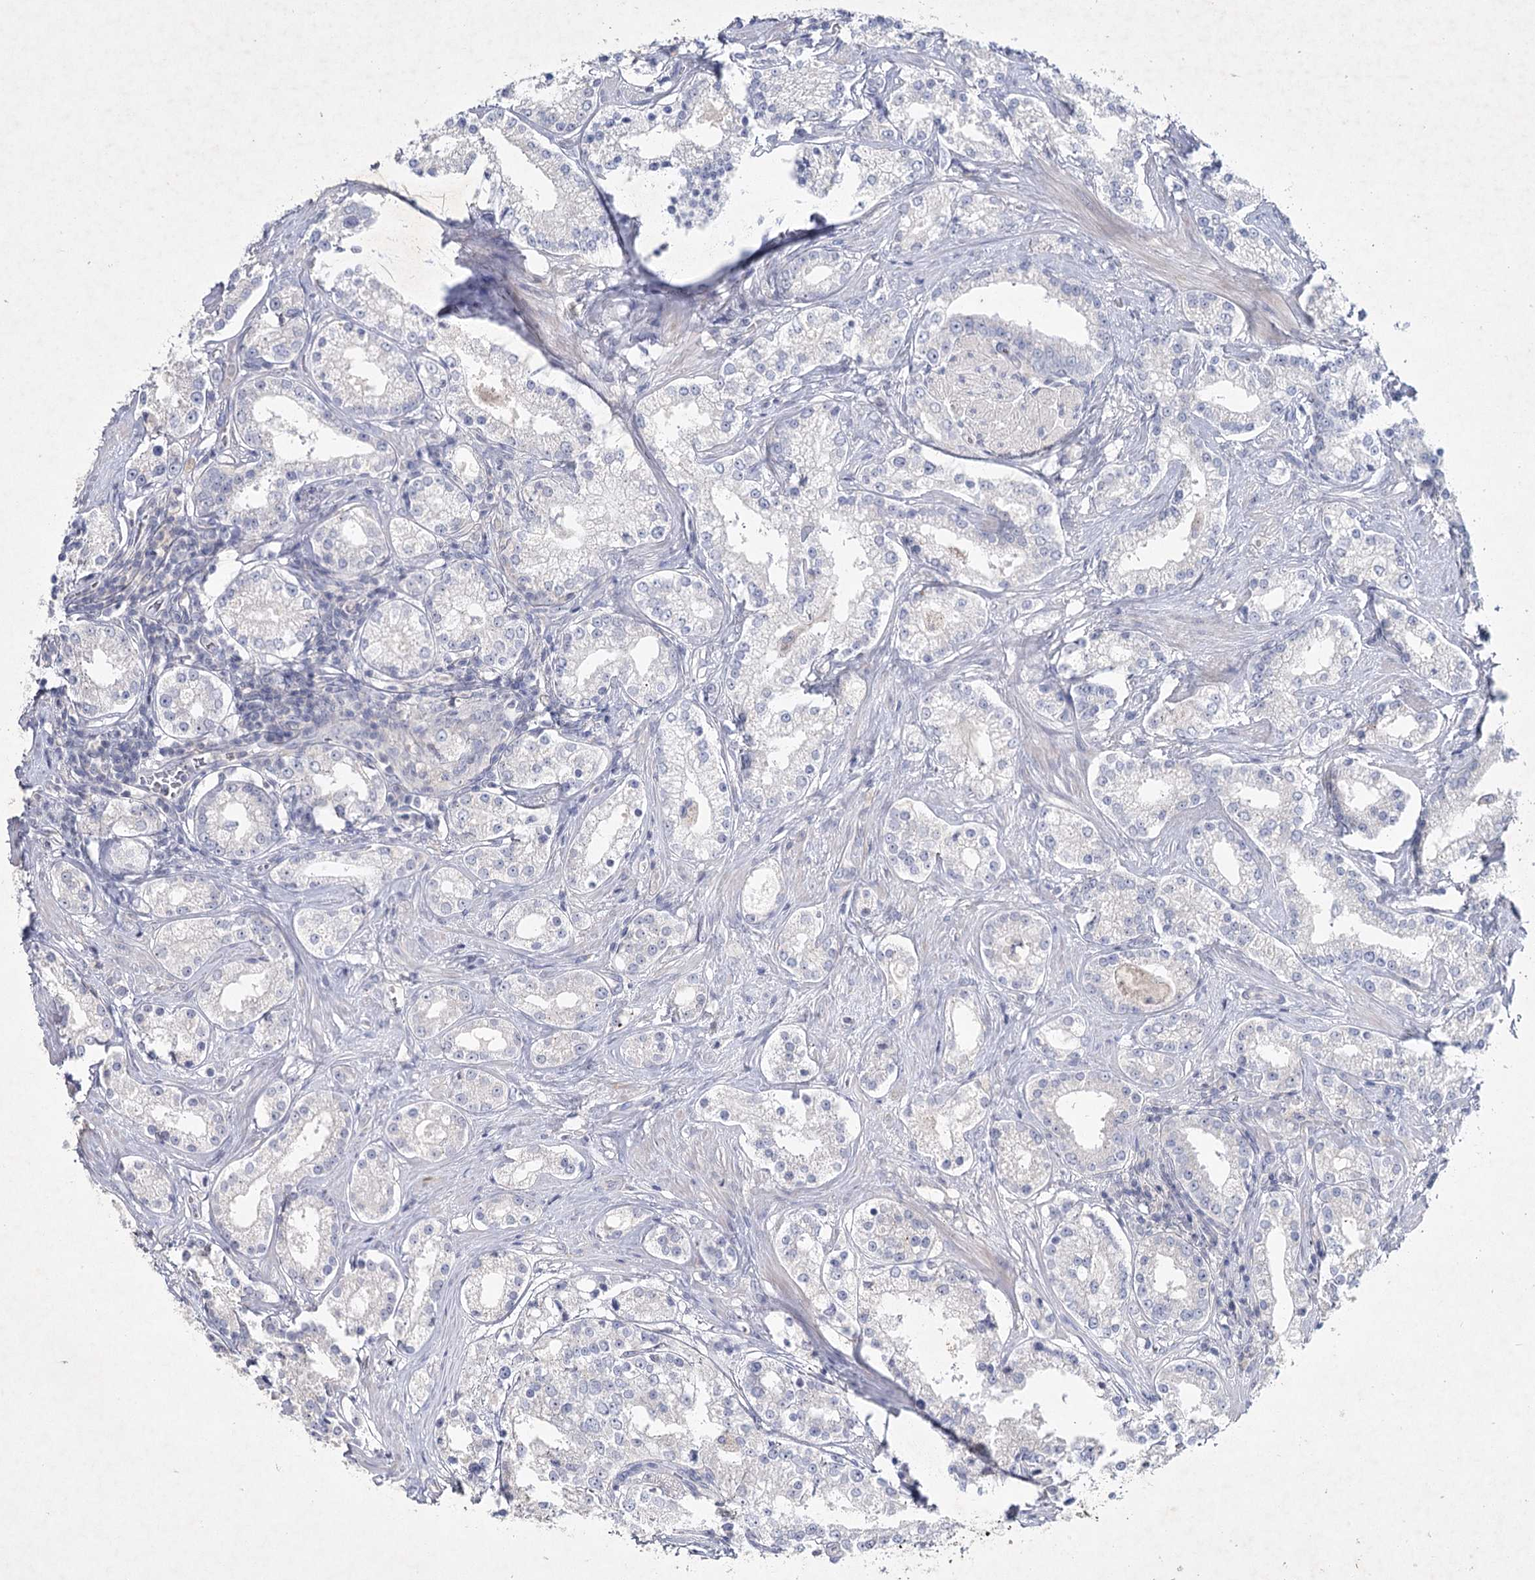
{"staining": {"intensity": "negative", "quantity": "none", "location": "none"}, "tissue": "prostate cancer", "cell_type": "Tumor cells", "image_type": "cancer", "snomed": [{"axis": "morphology", "description": "Normal tissue, NOS"}, {"axis": "morphology", "description": "Adenocarcinoma, High grade"}, {"axis": "topography", "description": "Prostate"}], "caption": "Micrograph shows no significant protein expression in tumor cells of prostate cancer.", "gene": "MAP3K13", "patient": {"sex": "male", "age": 83}}